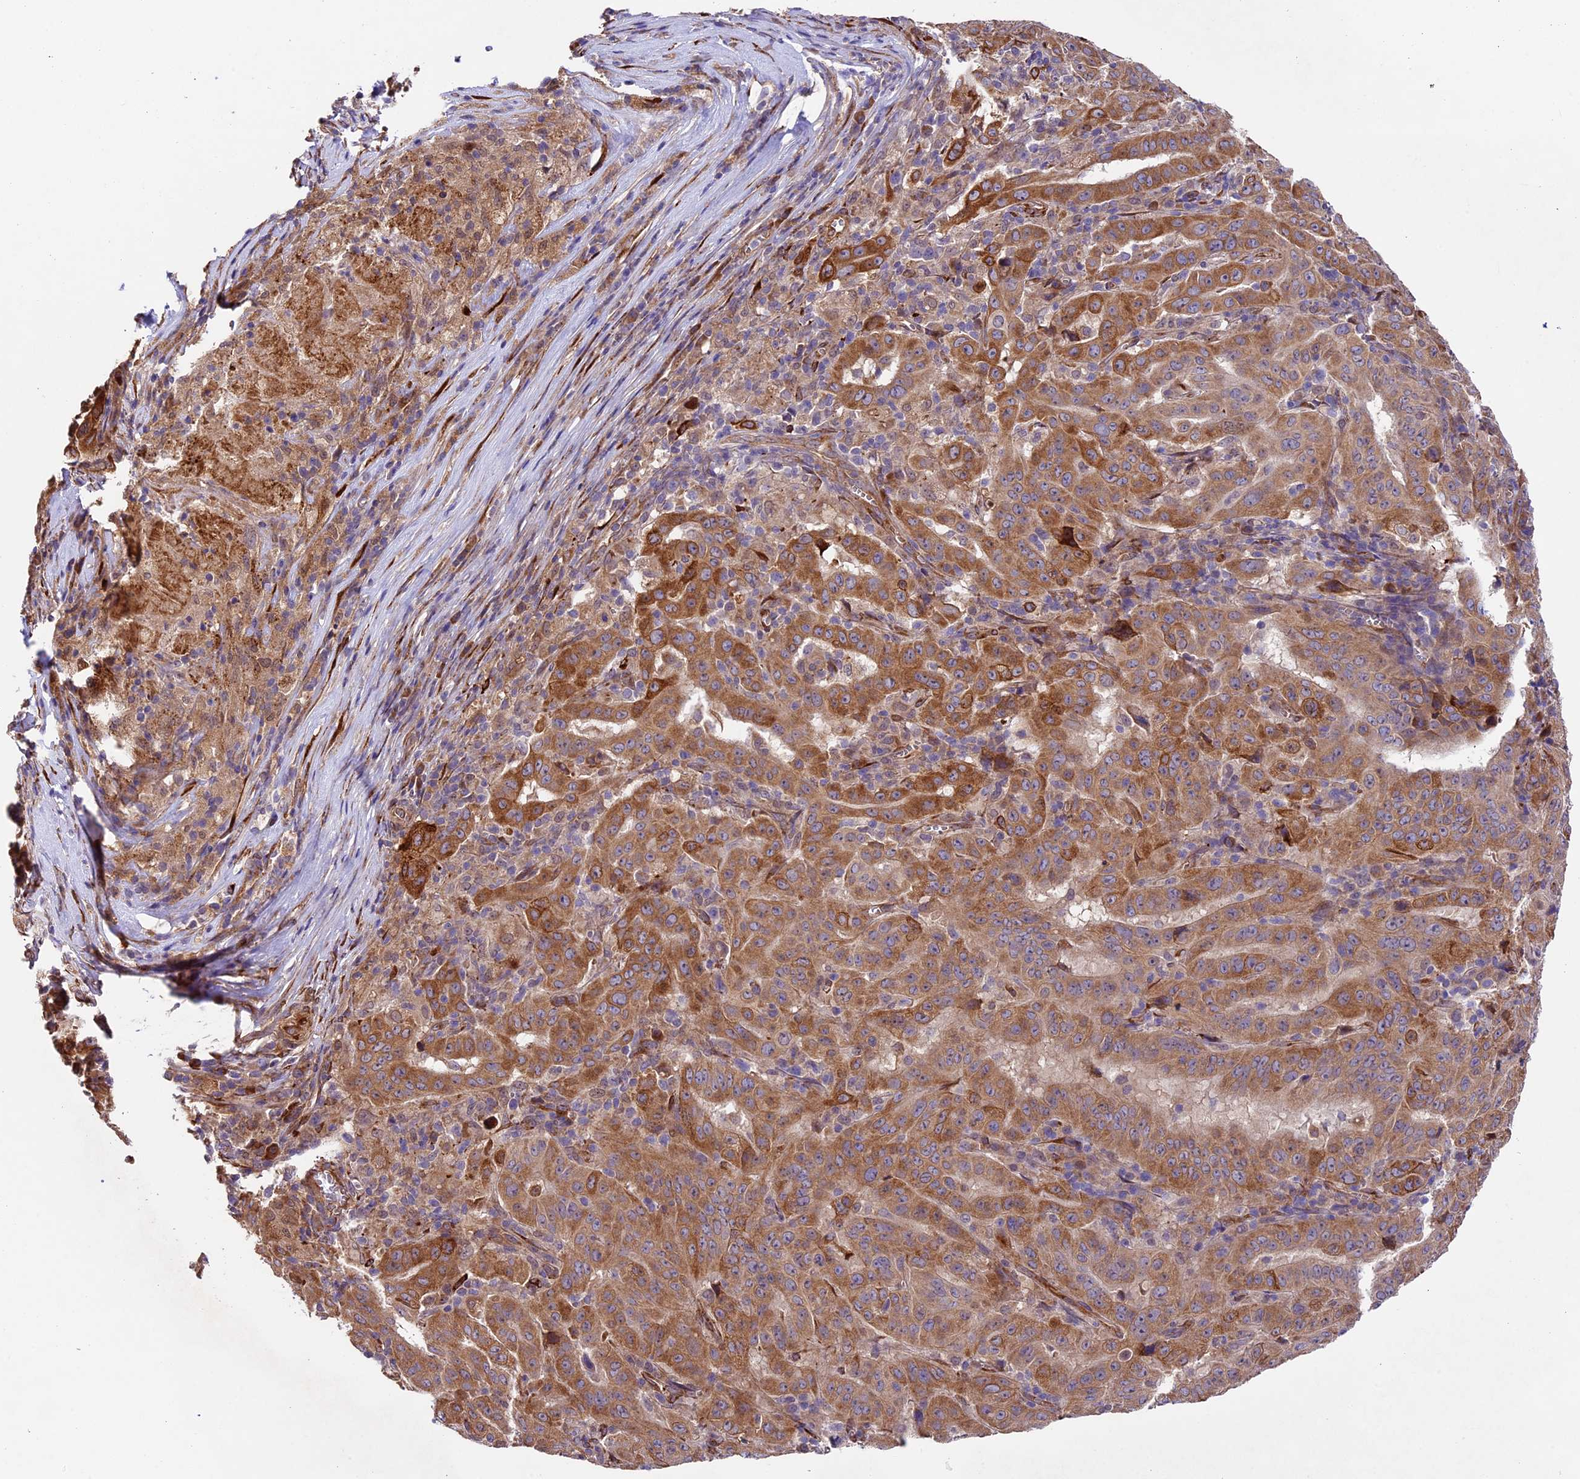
{"staining": {"intensity": "moderate", "quantity": ">75%", "location": "cytoplasmic/membranous"}, "tissue": "pancreatic cancer", "cell_type": "Tumor cells", "image_type": "cancer", "snomed": [{"axis": "morphology", "description": "Adenocarcinoma, NOS"}, {"axis": "topography", "description": "Pancreas"}], "caption": "Immunohistochemistry (IHC) staining of pancreatic cancer (adenocarcinoma), which reveals medium levels of moderate cytoplasmic/membranous staining in about >75% of tumor cells indicating moderate cytoplasmic/membranous protein positivity. The staining was performed using DAB (3,3'-diaminobenzidine) (brown) for protein detection and nuclei were counterstained in hematoxylin (blue).", "gene": "LSM7", "patient": {"sex": "male", "age": 63}}